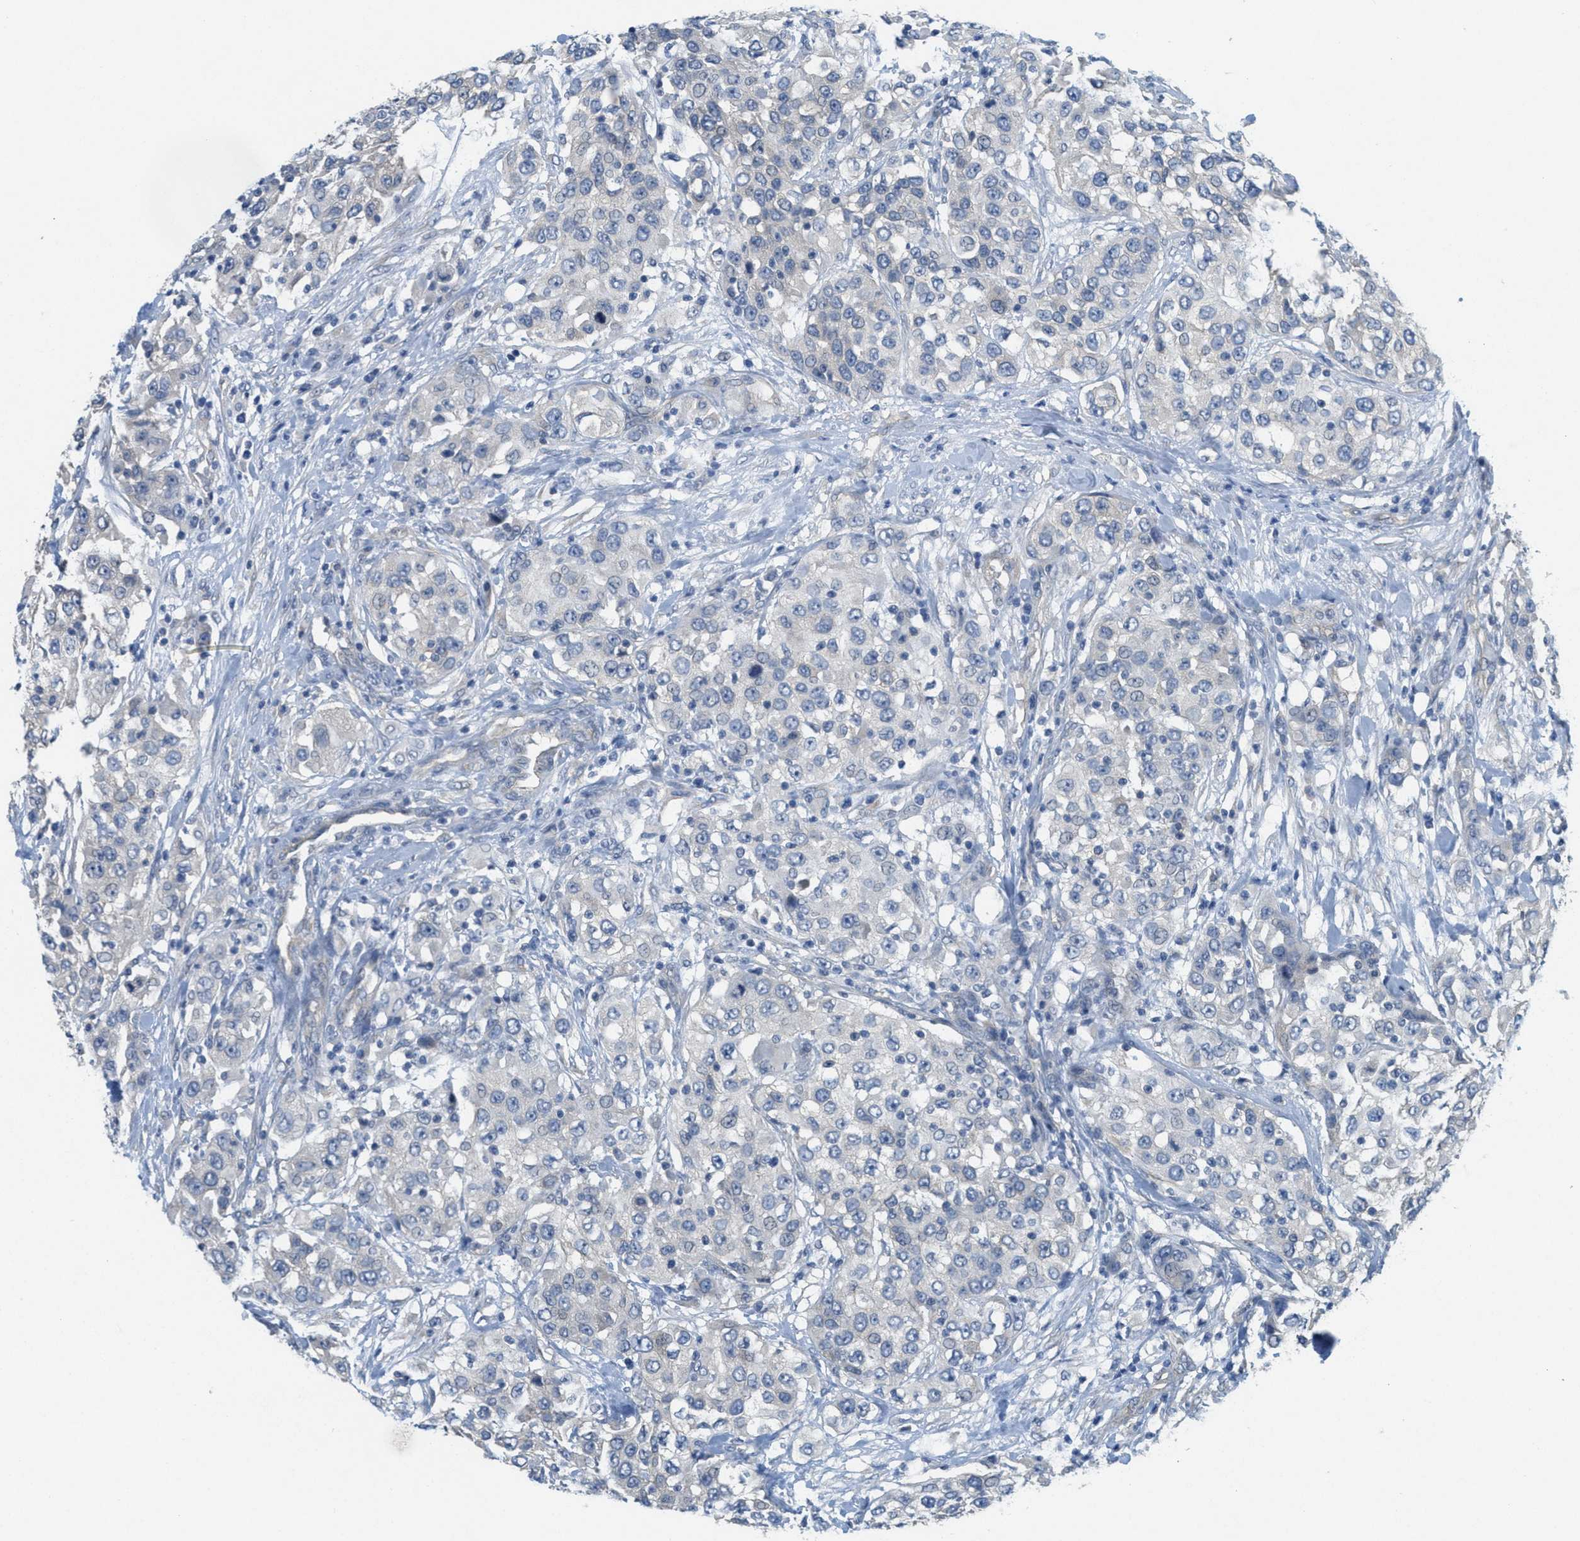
{"staining": {"intensity": "negative", "quantity": "none", "location": "none"}, "tissue": "urothelial cancer", "cell_type": "Tumor cells", "image_type": "cancer", "snomed": [{"axis": "morphology", "description": "Urothelial carcinoma, High grade"}, {"axis": "topography", "description": "Urinary bladder"}], "caption": "Immunohistochemical staining of human high-grade urothelial carcinoma shows no significant positivity in tumor cells.", "gene": "ZFYVE9", "patient": {"sex": "female", "age": 80}}